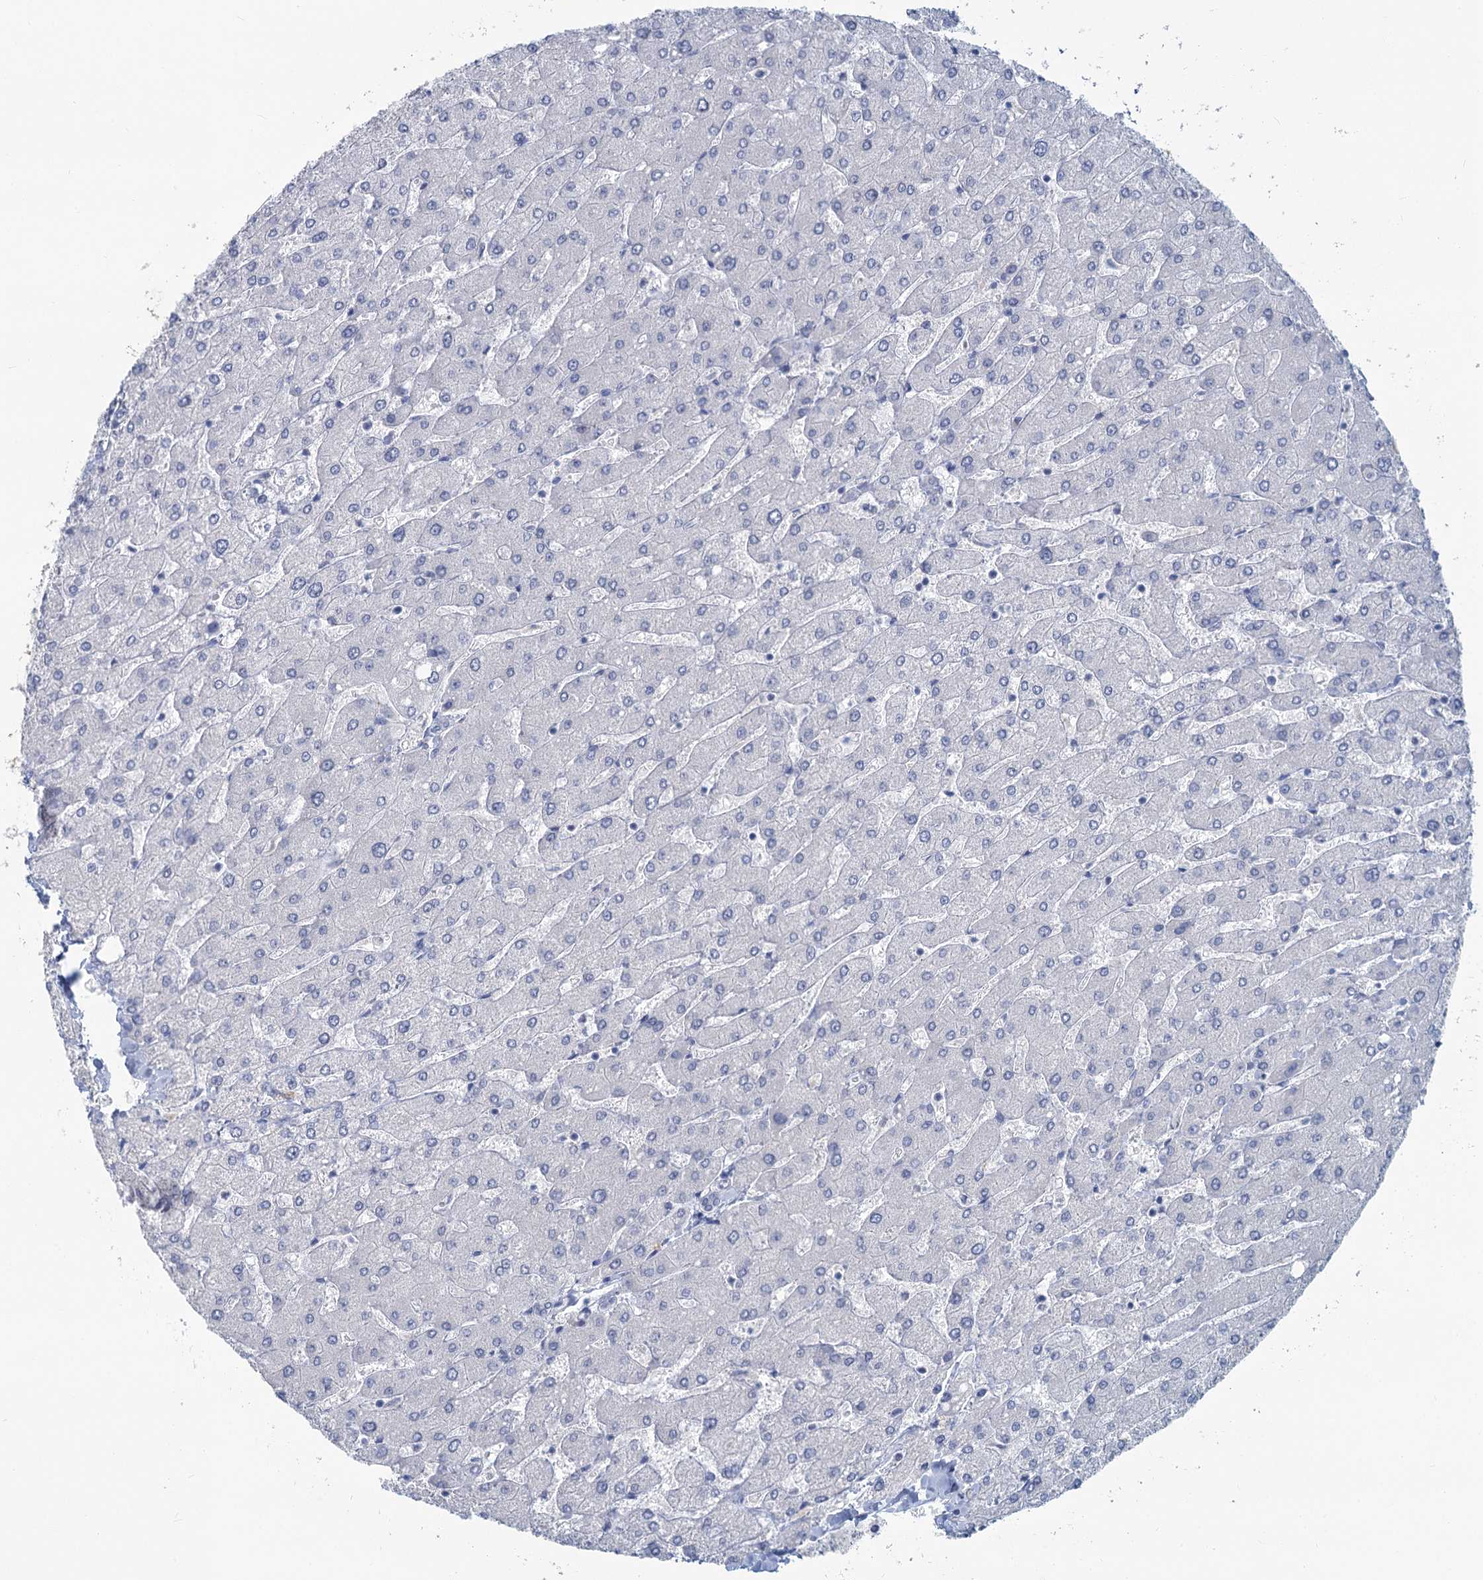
{"staining": {"intensity": "negative", "quantity": "none", "location": "none"}, "tissue": "liver", "cell_type": "Cholangiocytes", "image_type": "normal", "snomed": [{"axis": "morphology", "description": "Normal tissue, NOS"}, {"axis": "topography", "description": "Liver"}], "caption": "Protein analysis of benign liver shows no significant expression in cholangiocytes.", "gene": "CHGA", "patient": {"sex": "male", "age": 55}}